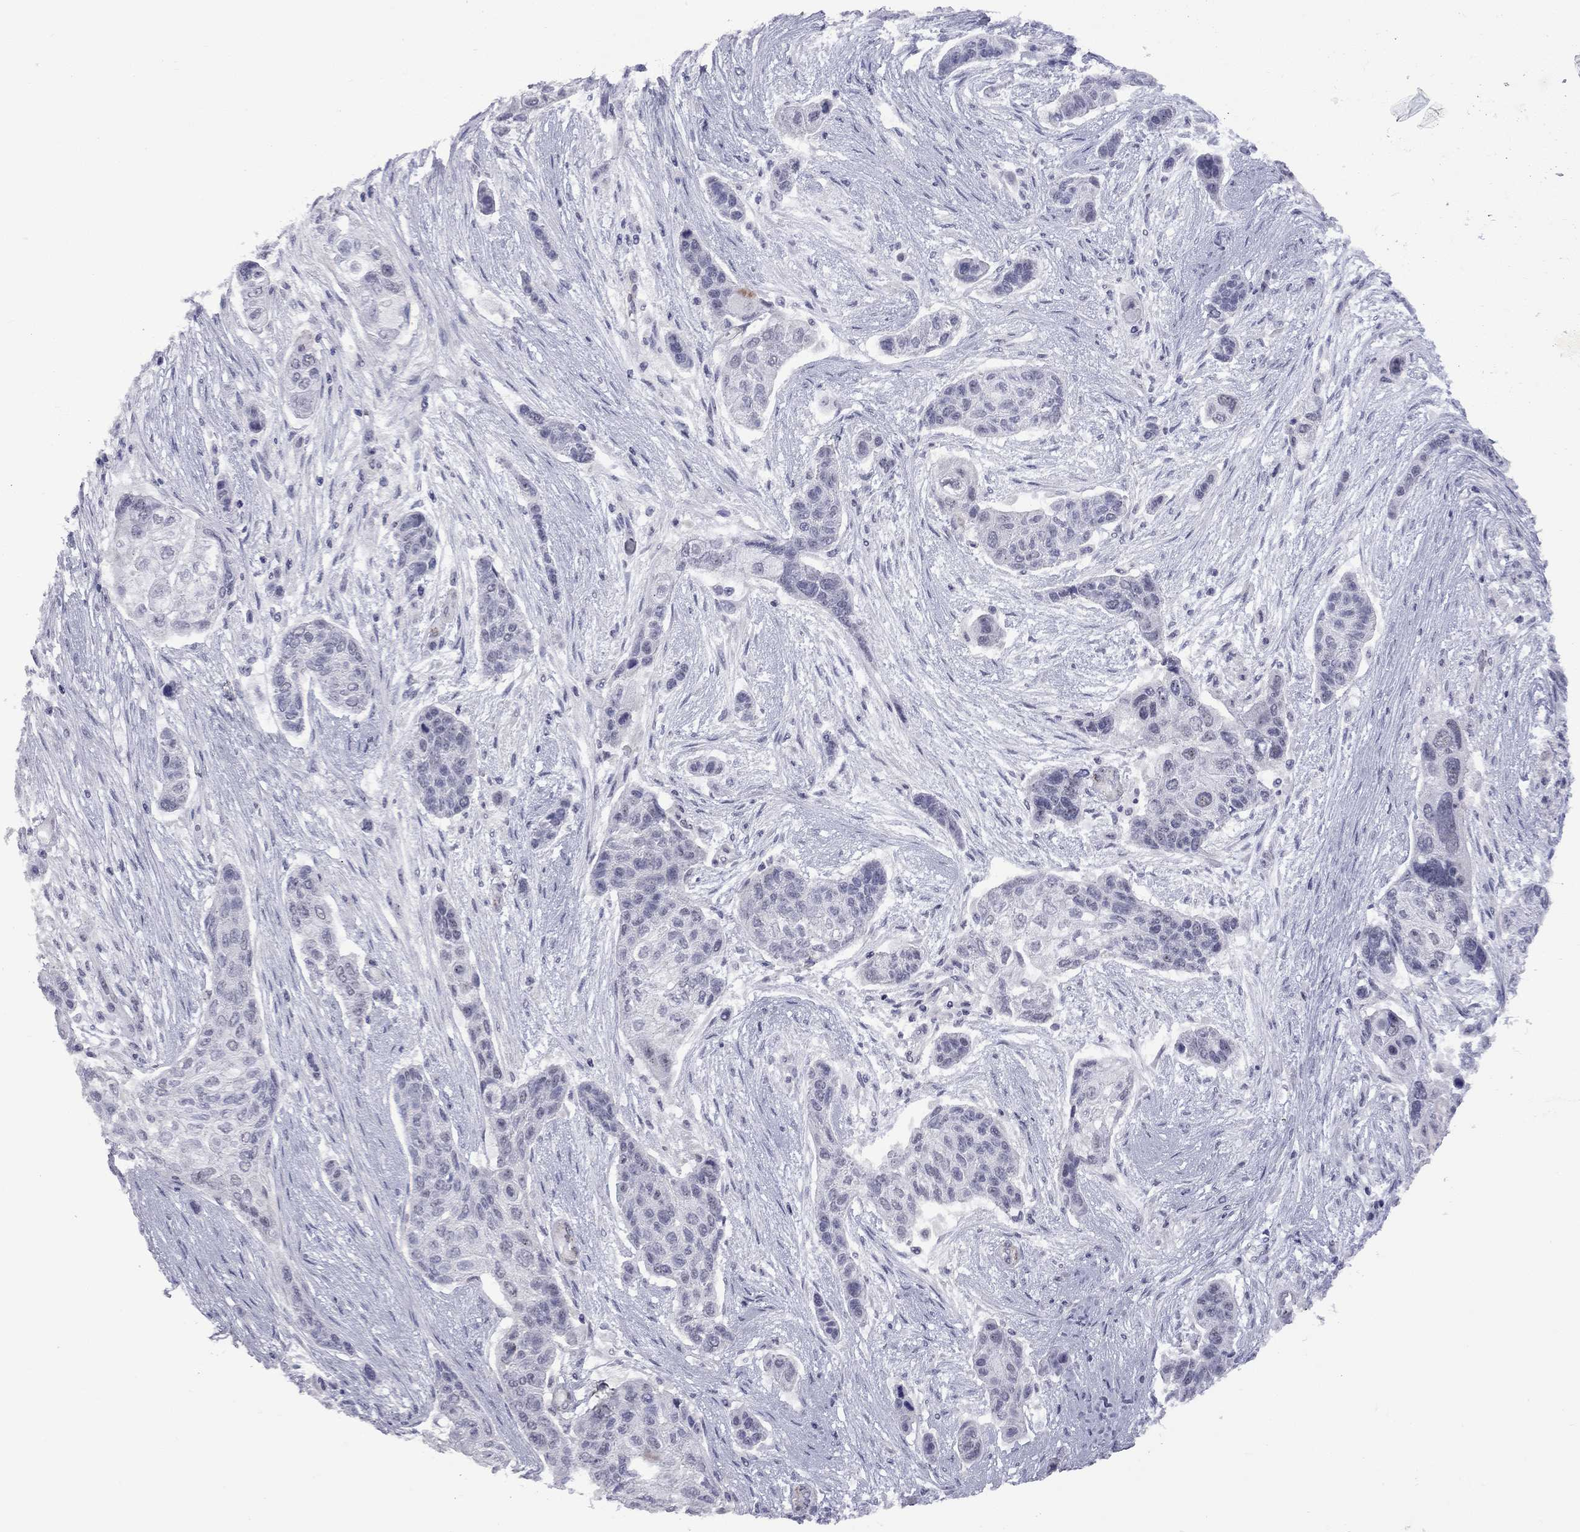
{"staining": {"intensity": "negative", "quantity": "none", "location": "none"}, "tissue": "lung cancer", "cell_type": "Tumor cells", "image_type": "cancer", "snomed": [{"axis": "morphology", "description": "Squamous cell carcinoma, NOS"}, {"axis": "topography", "description": "Lung"}], "caption": "Photomicrograph shows no significant protein positivity in tumor cells of lung cancer (squamous cell carcinoma).", "gene": "GSG1L", "patient": {"sex": "male", "age": 69}}